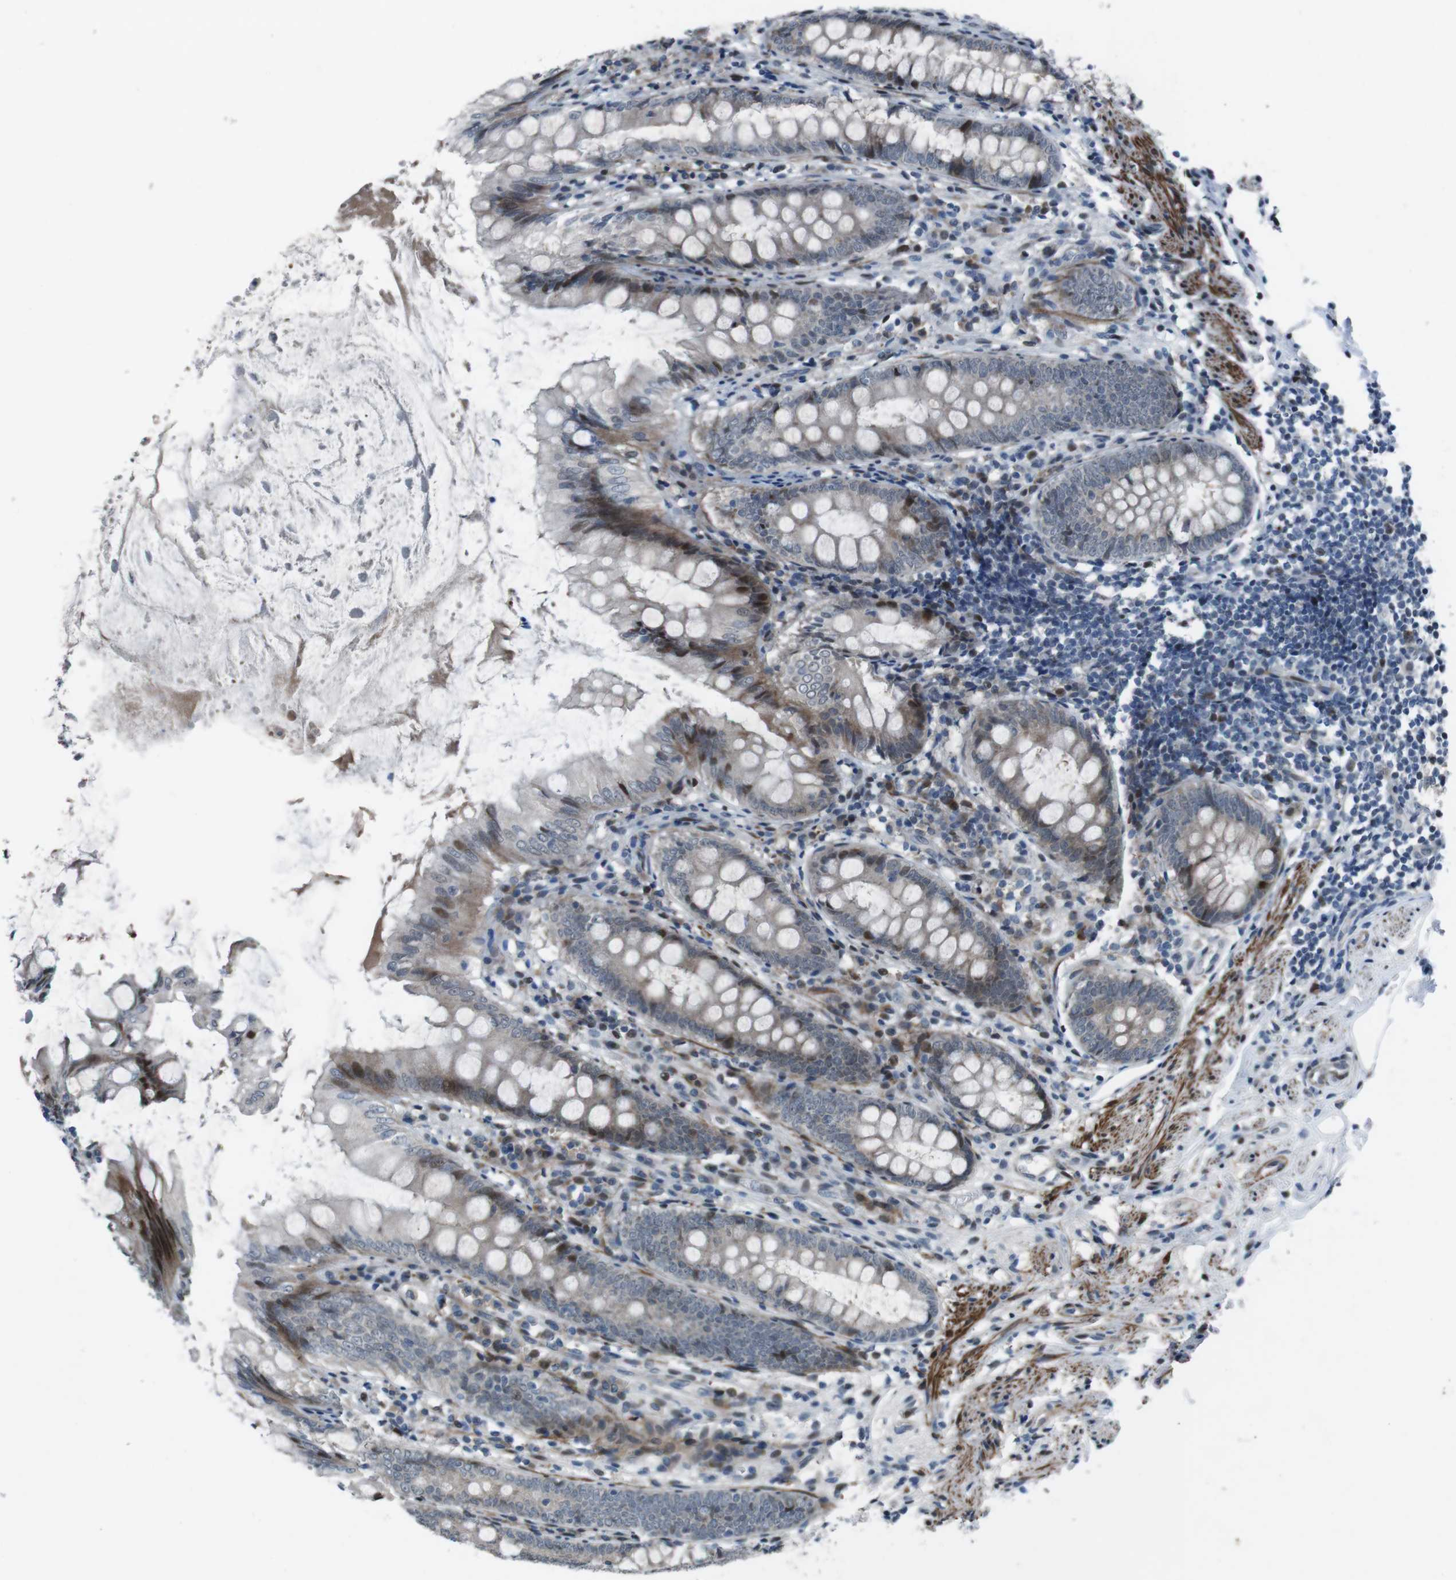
{"staining": {"intensity": "moderate", "quantity": "<25%", "location": "cytoplasmic/membranous,nuclear"}, "tissue": "appendix", "cell_type": "Glandular cells", "image_type": "normal", "snomed": [{"axis": "morphology", "description": "Normal tissue, NOS"}, {"axis": "topography", "description": "Appendix"}], "caption": "Moderate cytoplasmic/membranous,nuclear expression for a protein is seen in about <25% of glandular cells of unremarkable appendix using immunohistochemistry (IHC).", "gene": "PBRM1", "patient": {"sex": "female", "age": 77}}